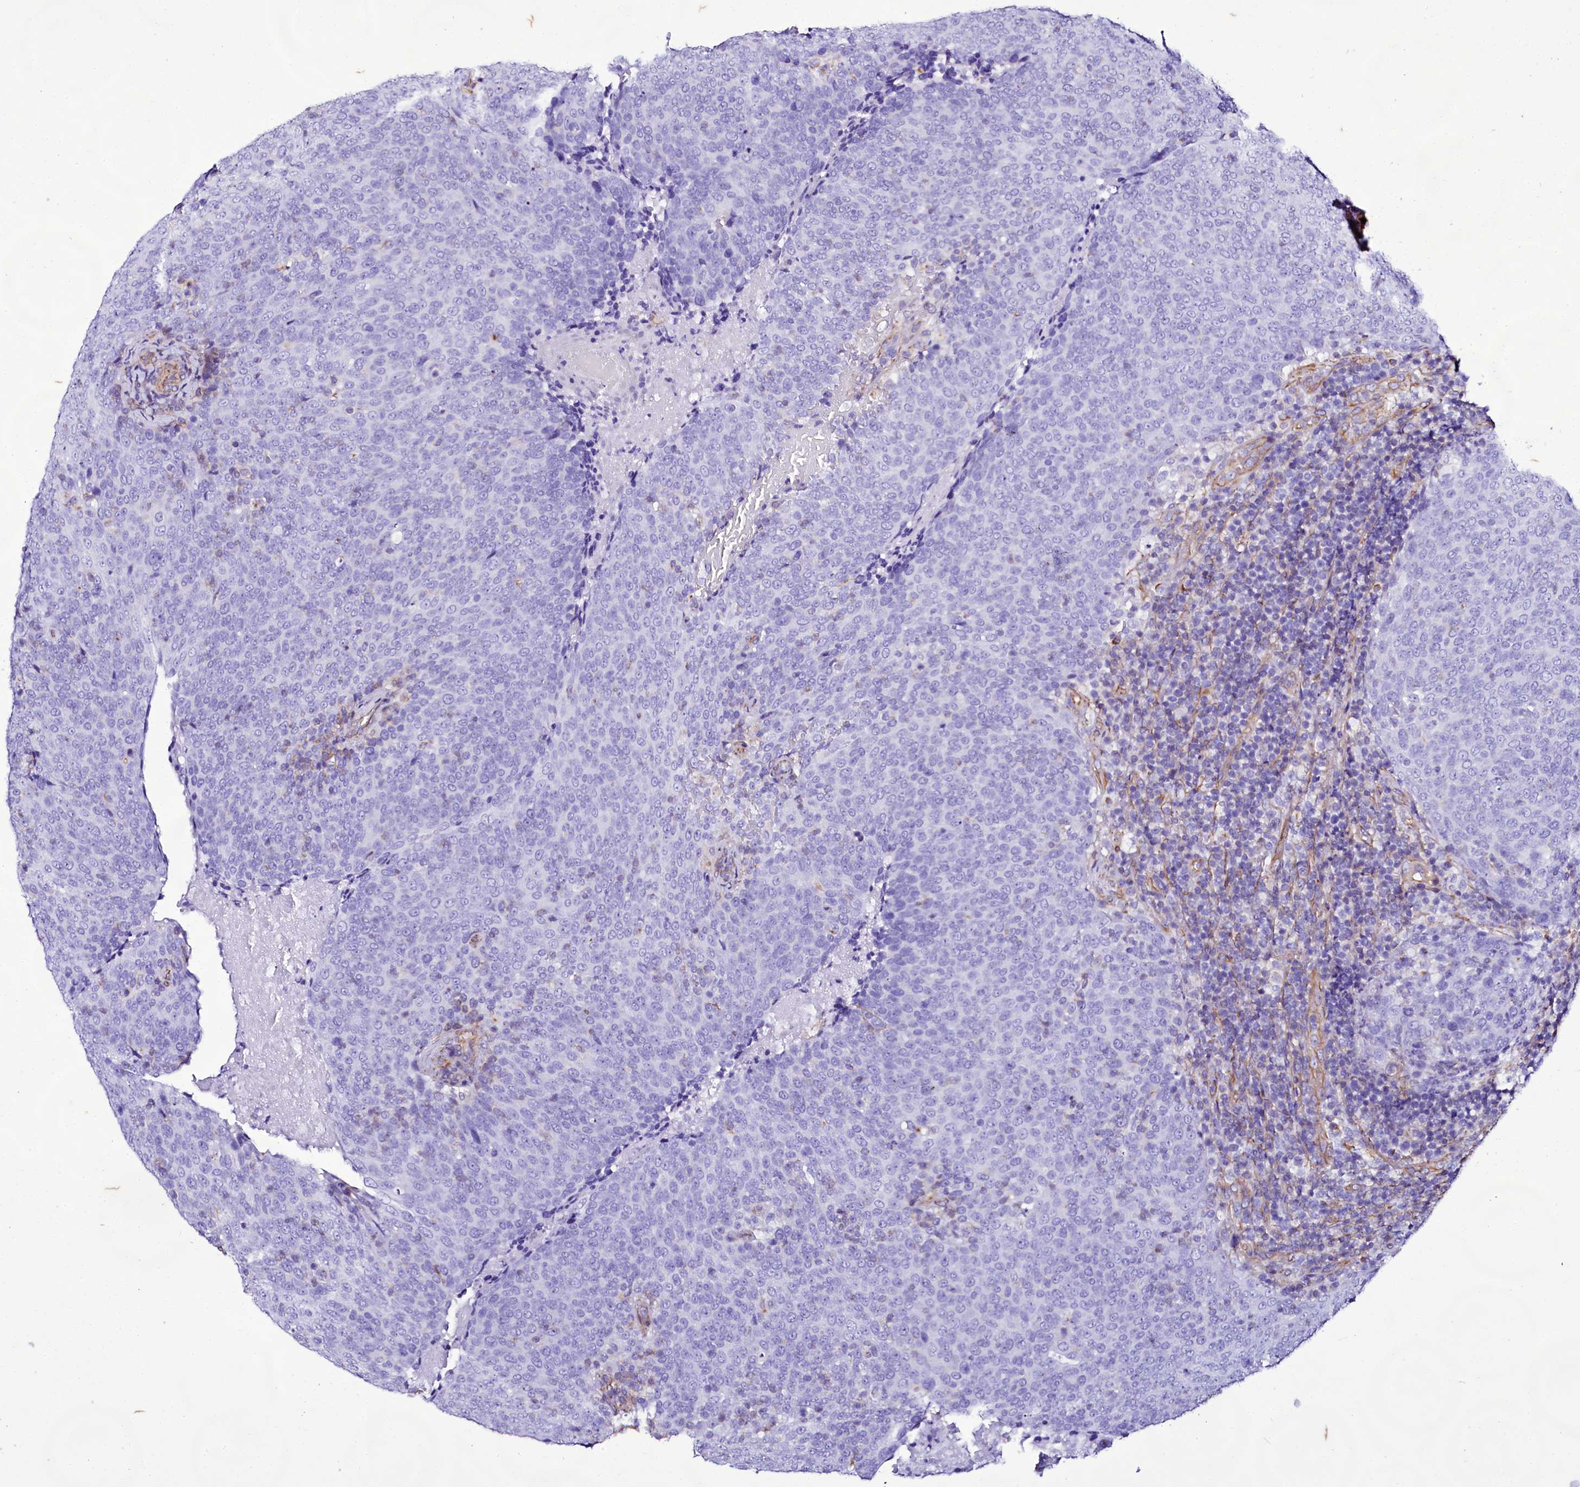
{"staining": {"intensity": "negative", "quantity": "none", "location": "none"}, "tissue": "head and neck cancer", "cell_type": "Tumor cells", "image_type": "cancer", "snomed": [{"axis": "morphology", "description": "Squamous cell carcinoma, NOS"}, {"axis": "morphology", "description": "Squamous cell carcinoma, metastatic, NOS"}, {"axis": "topography", "description": "Lymph node"}, {"axis": "topography", "description": "Head-Neck"}], "caption": "There is no significant staining in tumor cells of head and neck cancer (squamous cell carcinoma).", "gene": "CD99", "patient": {"sex": "male", "age": 62}}